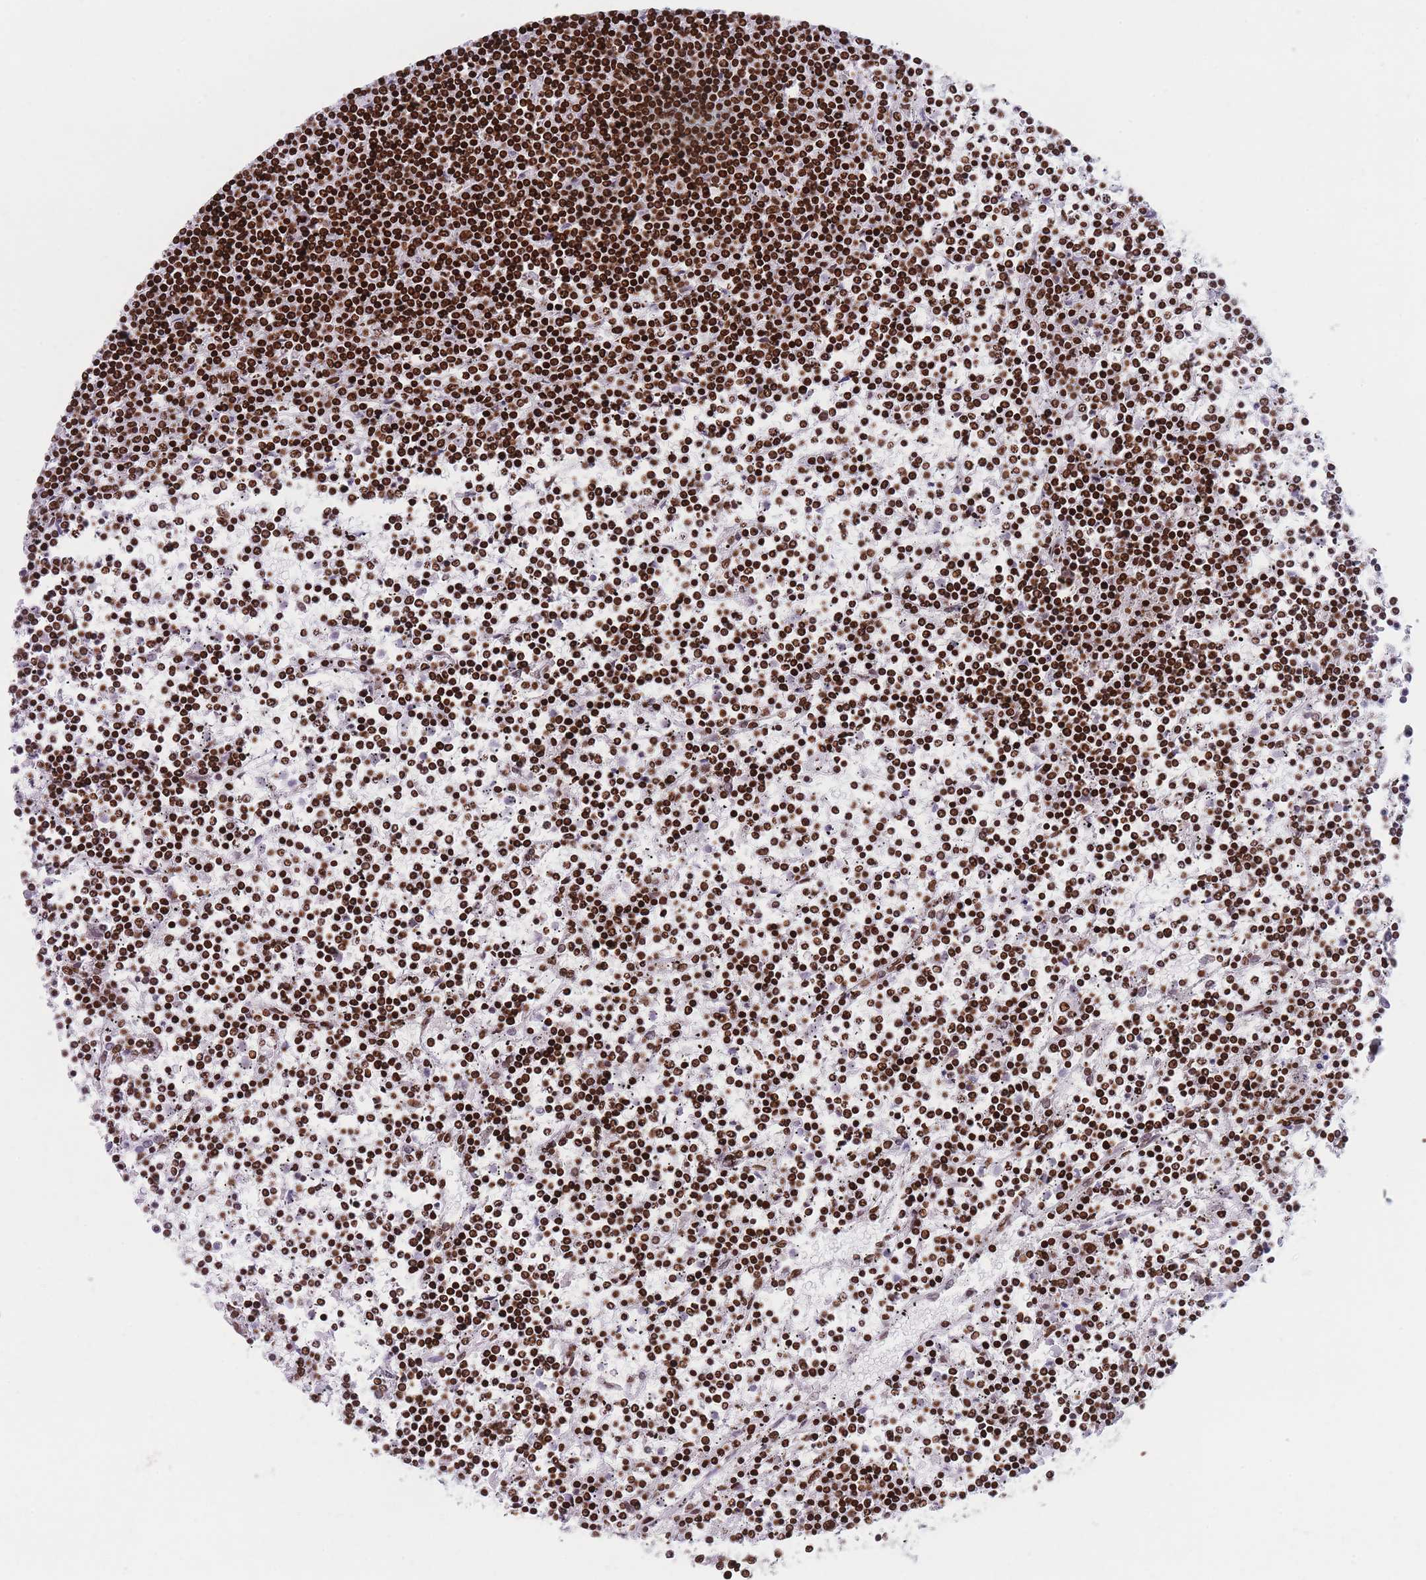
{"staining": {"intensity": "strong", "quantity": ">75%", "location": "nuclear"}, "tissue": "lymphoma", "cell_type": "Tumor cells", "image_type": "cancer", "snomed": [{"axis": "morphology", "description": "Malignant lymphoma, non-Hodgkin's type, Low grade"}, {"axis": "topography", "description": "Spleen"}], "caption": "Immunohistochemistry of human low-grade malignant lymphoma, non-Hodgkin's type exhibits high levels of strong nuclear staining in about >75% of tumor cells.", "gene": "AK9", "patient": {"sex": "female", "age": 19}}